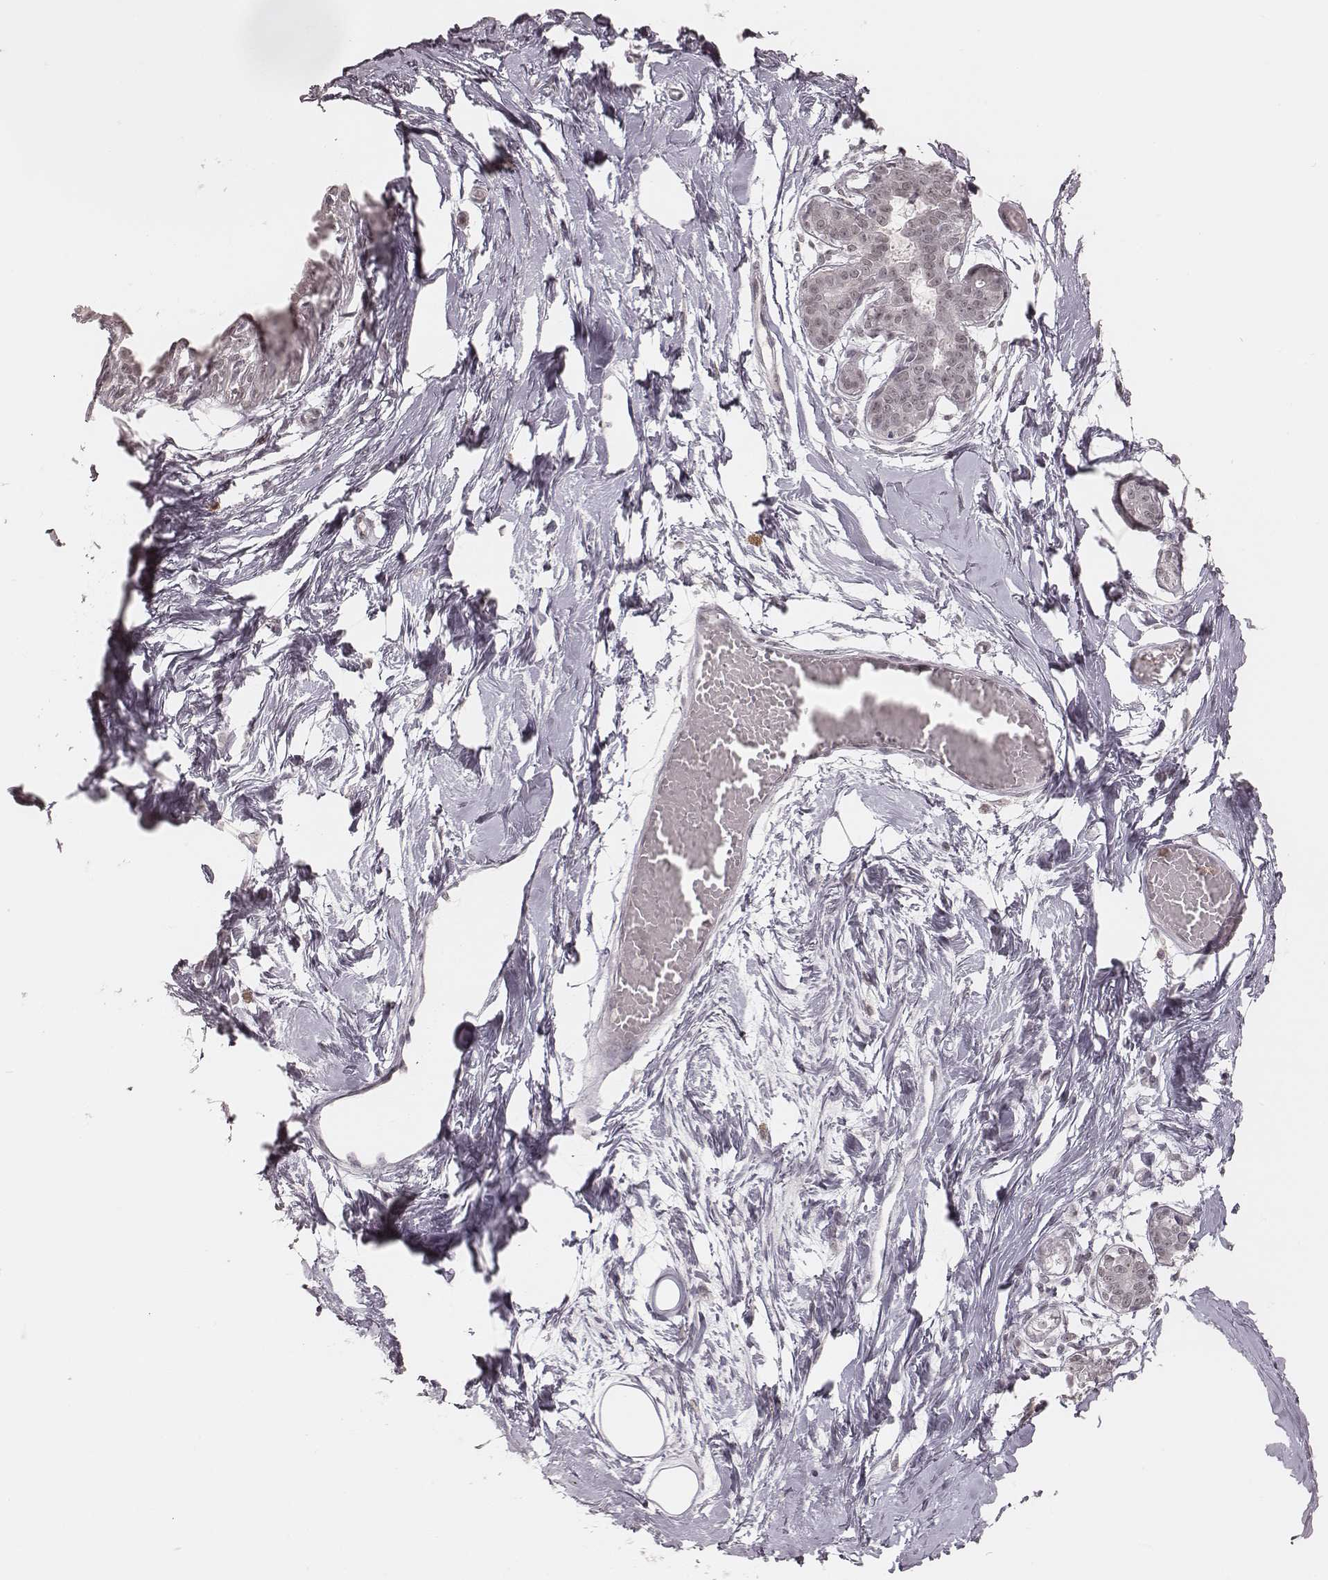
{"staining": {"intensity": "negative", "quantity": "none", "location": "none"}, "tissue": "breast", "cell_type": "Adipocytes", "image_type": "normal", "snomed": [{"axis": "morphology", "description": "Normal tissue, NOS"}, {"axis": "topography", "description": "Breast"}], "caption": "DAB (3,3'-diaminobenzidine) immunohistochemical staining of normal human breast displays no significant expression in adipocytes. (DAB immunohistochemistry visualized using brightfield microscopy, high magnification).", "gene": "KITLG", "patient": {"sex": "female", "age": 45}}